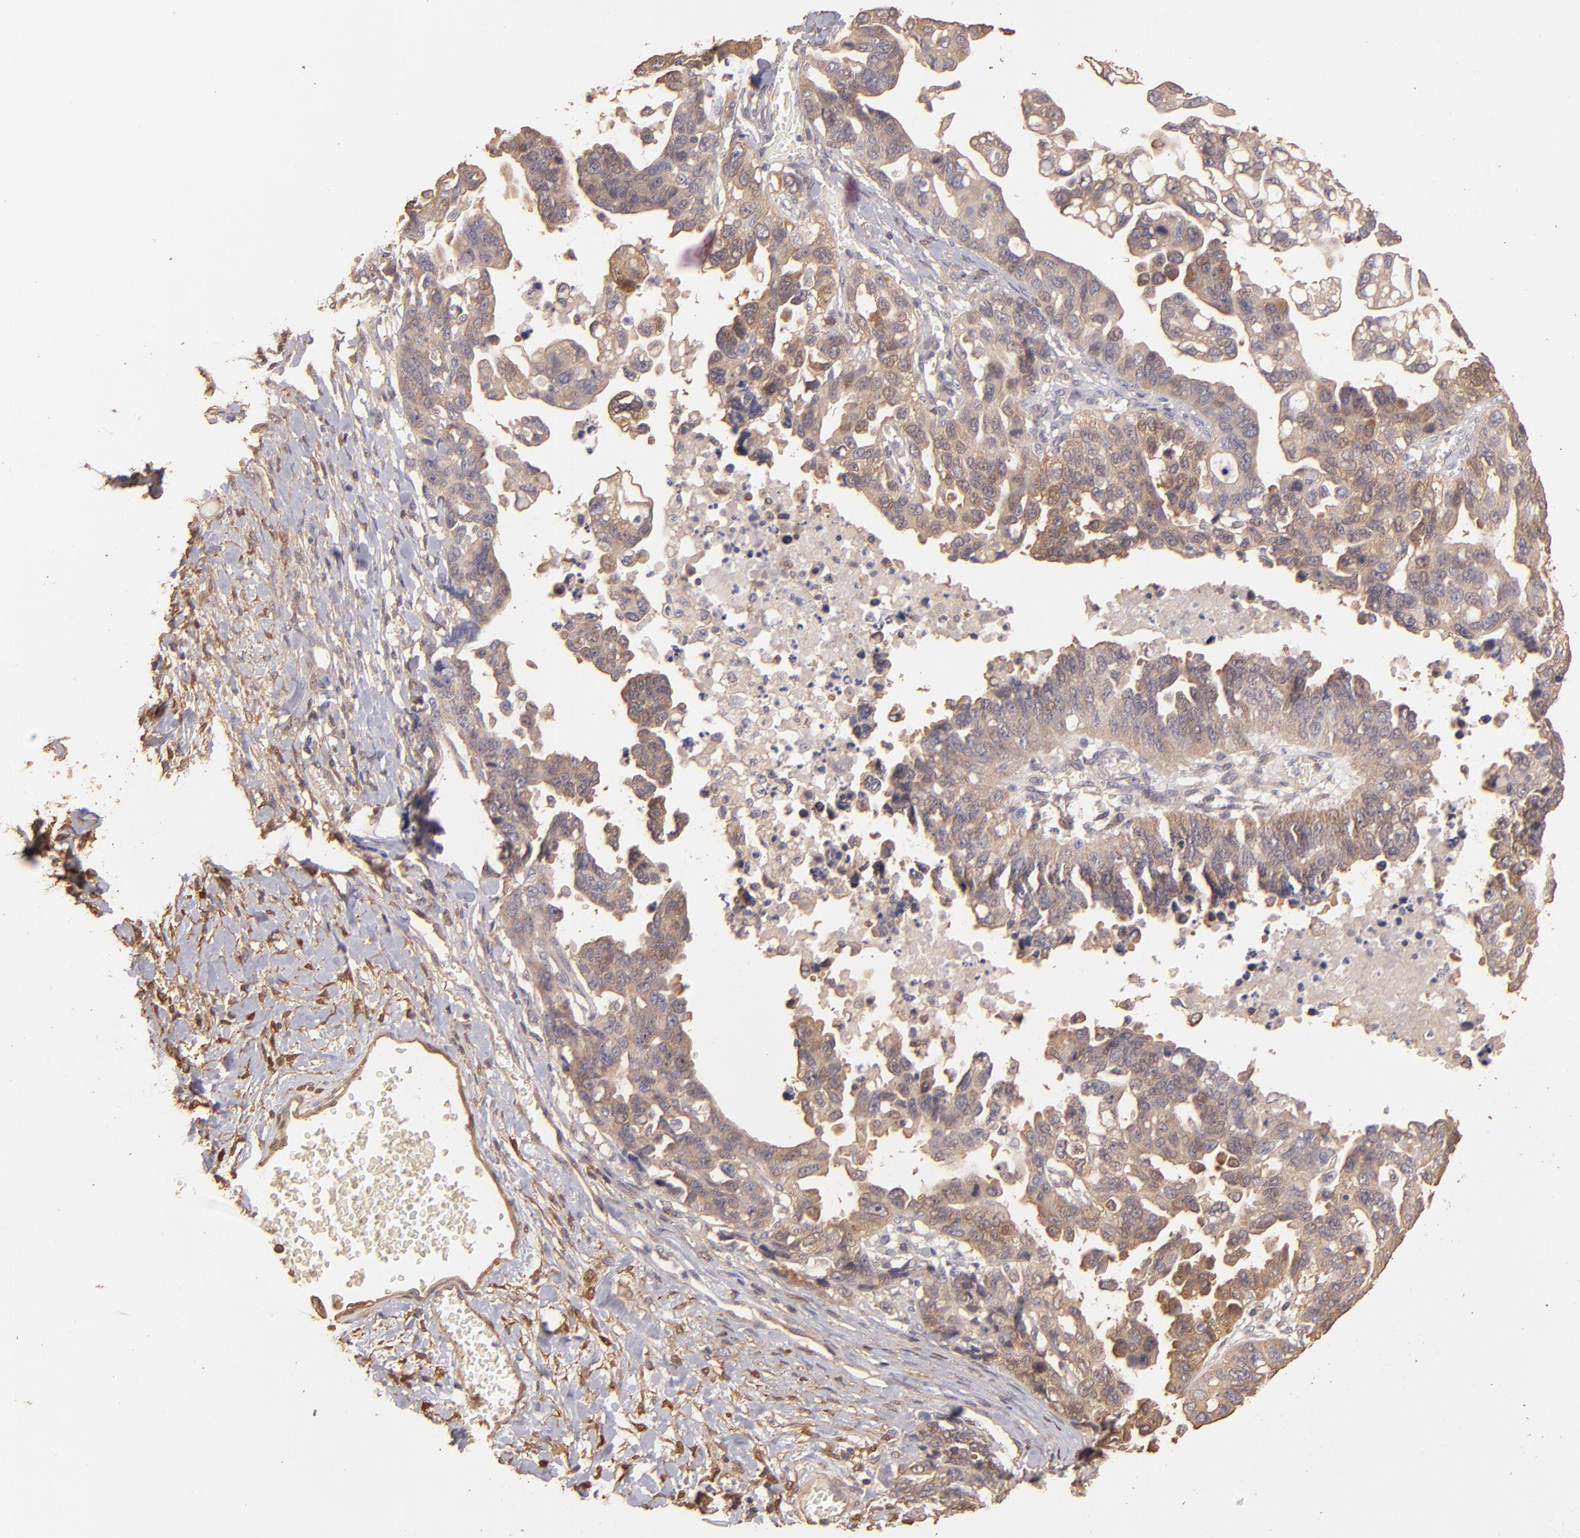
{"staining": {"intensity": "weak", "quantity": ">75%", "location": "cytoplasmic/membranous"}, "tissue": "ovarian cancer", "cell_type": "Tumor cells", "image_type": "cancer", "snomed": [{"axis": "morphology", "description": "Cystadenocarcinoma, serous, NOS"}, {"axis": "topography", "description": "Ovary"}], "caption": "DAB (3,3'-diaminobenzidine) immunohistochemical staining of ovarian serous cystadenocarcinoma displays weak cytoplasmic/membranous protein staining in about >75% of tumor cells. Using DAB (3,3'-diaminobenzidine) (brown) and hematoxylin (blue) stains, captured at high magnification using brightfield microscopy.", "gene": "HSPB6", "patient": {"sex": "female", "age": 69}}